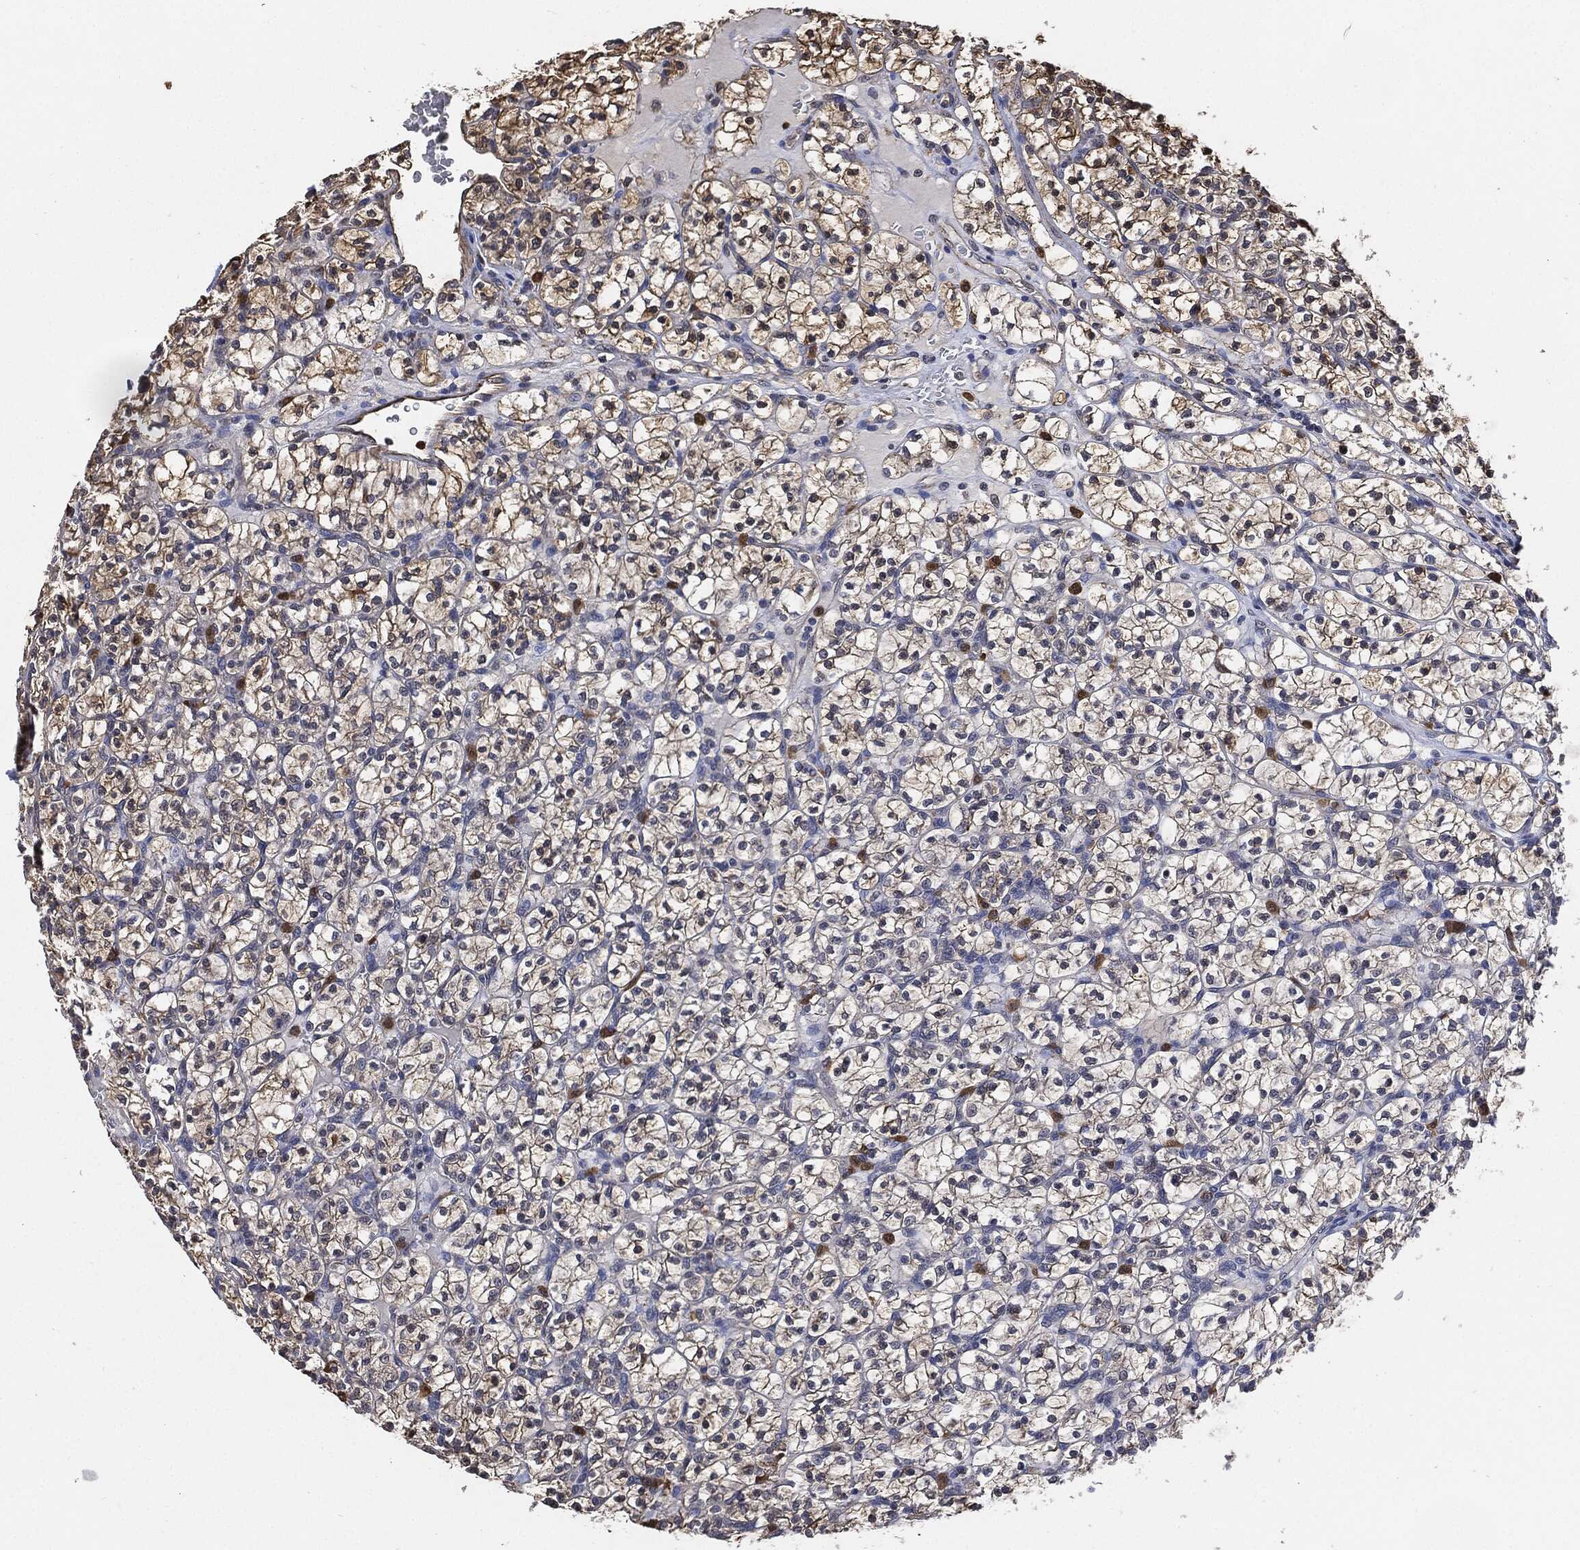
{"staining": {"intensity": "moderate", "quantity": "<25%", "location": "cytoplasmic/membranous"}, "tissue": "renal cancer", "cell_type": "Tumor cells", "image_type": "cancer", "snomed": [{"axis": "morphology", "description": "Adenocarcinoma, NOS"}, {"axis": "topography", "description": "Kidney"}], "caption": "Renal adenocarcinoma stained with IHC displays moderate cytoplasmic/membranous expression in approximately <25% of tumor cells.", "gene": "S100A9", "patient": {"sex": "female", "age": 89}}